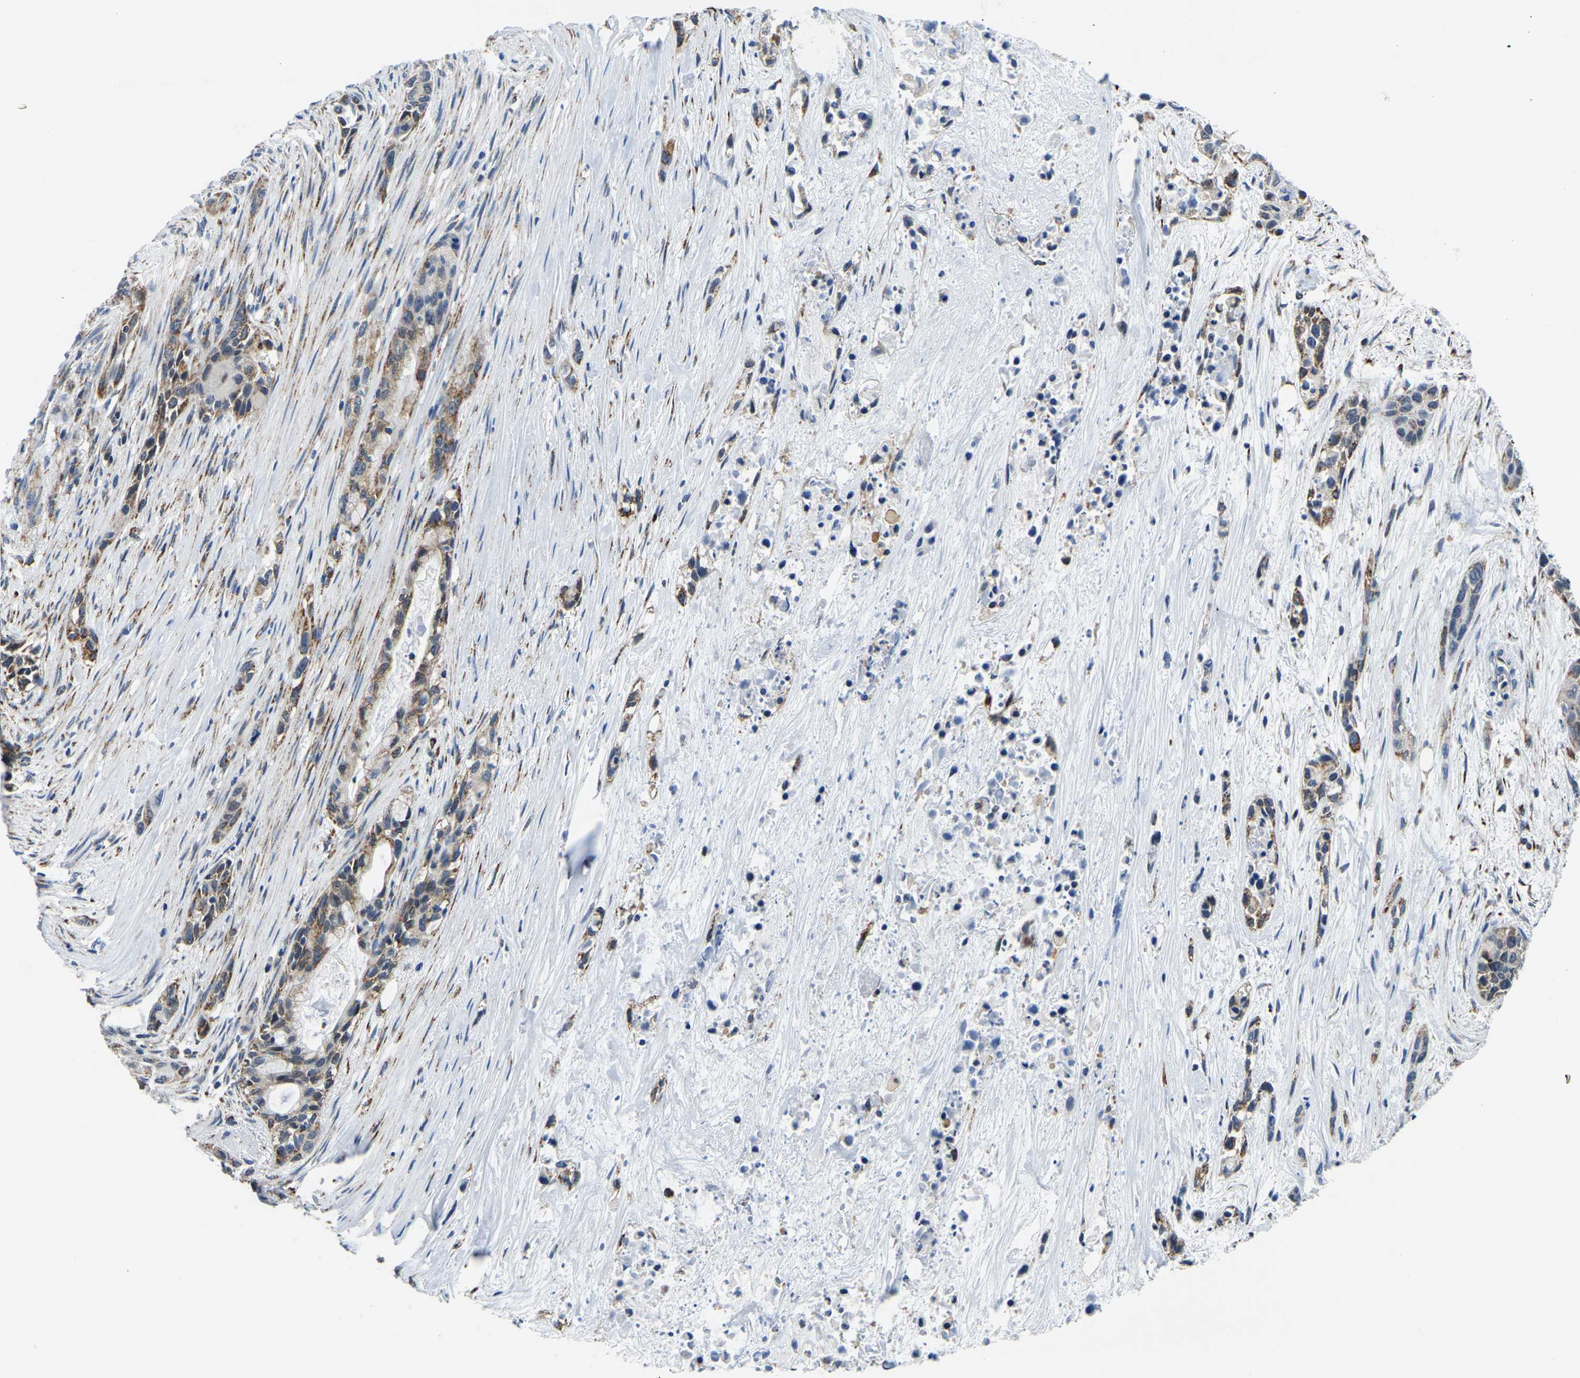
{"staining": {"intensity": "moderate", "quantity": ">75%", "location": "cytoplasmic/membranous"}, "tissue": "pancreatic cancer", "cell_type": "Tumor cells", "image_type": "cancer", "snomed": [{"axis": "morphology", "description": "Adenocarcinoma, NOS"}, {"axis": "topography", "description": "Pancreas"}], "caption": "This image displays pancreatic adenocarcinoma stained with immunohistochemistry (IHC) to label a protein in brown. The cytoplasmic/membranous of tumor cells show moderate positivity for the protein. Nuclei are counter-stained blue.", "gene": "BNIP3L", "patient": {"sex": "male", "age": 53}}